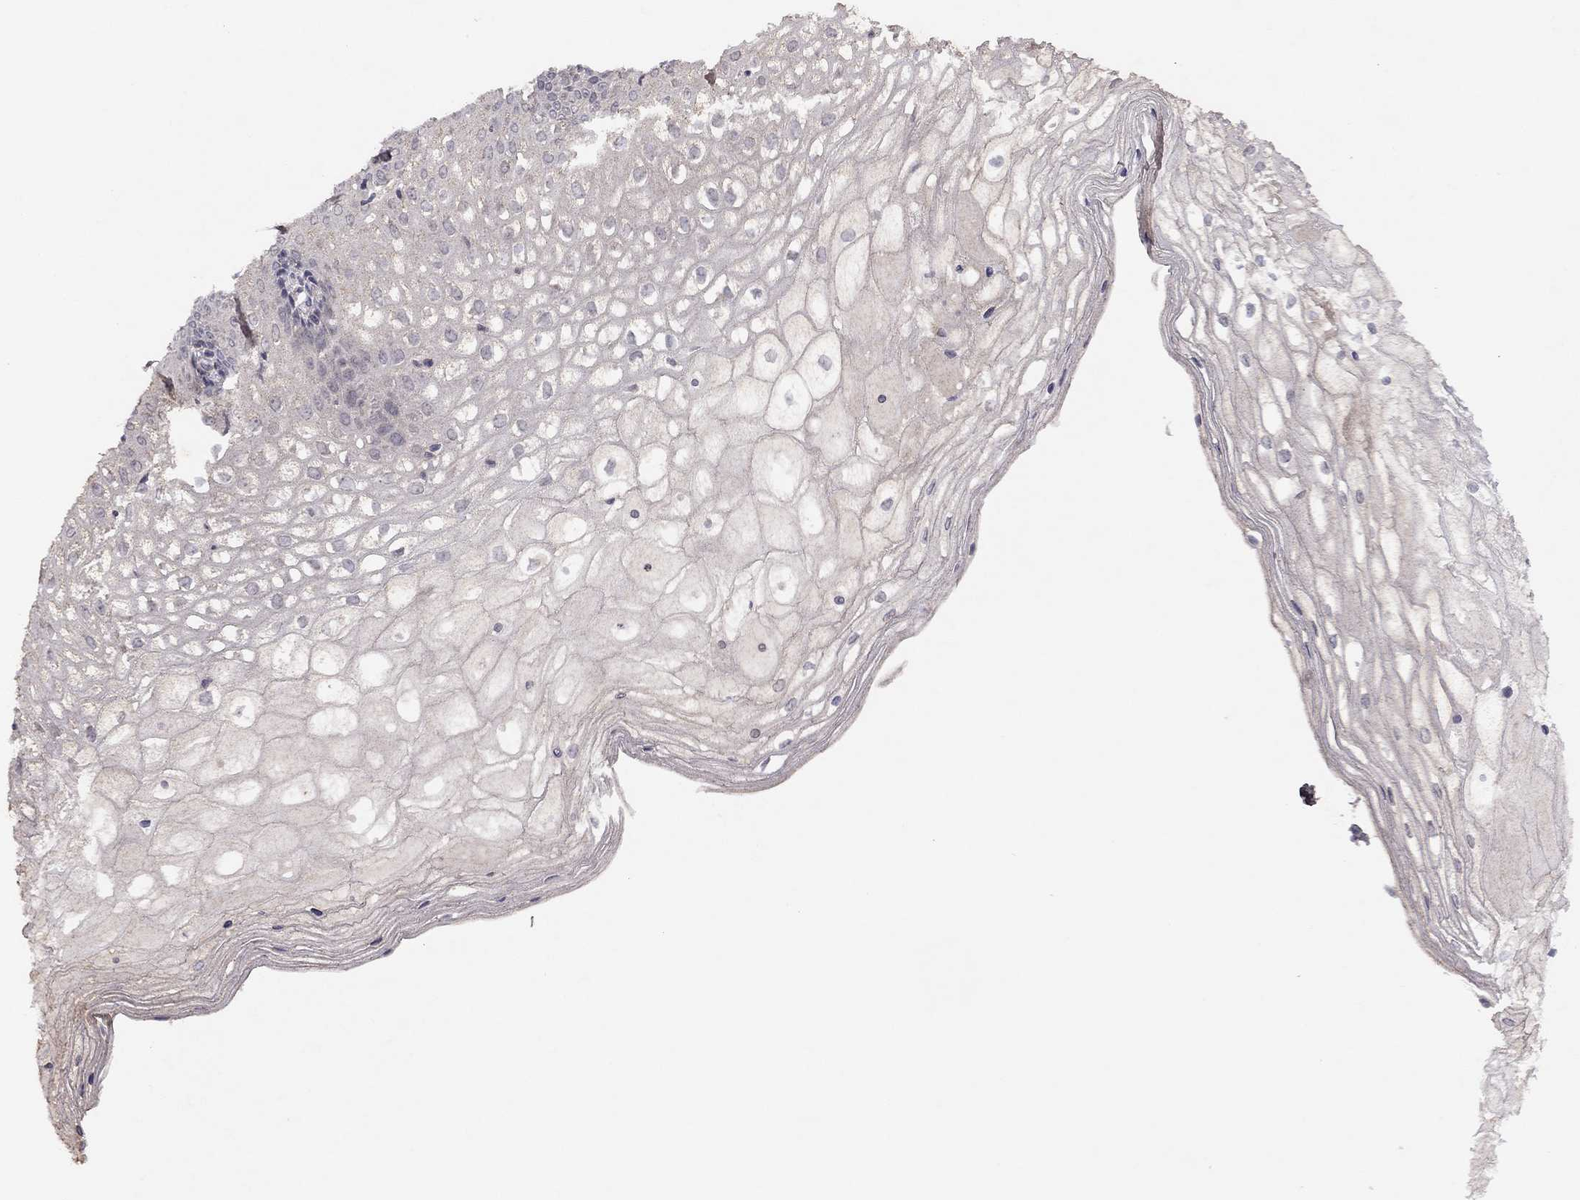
{"staining": {"intensity": "negative", "quantity": "none", "location": "none"}, "tissue": "cervix", "cell_type": "Glandular cells", "image_type": "normal", "snomed": [{"axis": "morphology", "description": "Normal tissue, NOS"}, {"axis": "topography", "description": "Cervix"}], "caption": "DAB (3,3'-diaminobenzidine) immunohistochemical staining of normal cervix reveals no significant positivity in glandular cells. (Stains: DAB (3,3'-diaminobenzidine) immunohistochemistry (IHC) with hematoxylin counter stain, Microscopy: brightfield microscopy at high magnification).", "gene": "ESR2", "patient": {"sex": "female", "age": 36}}